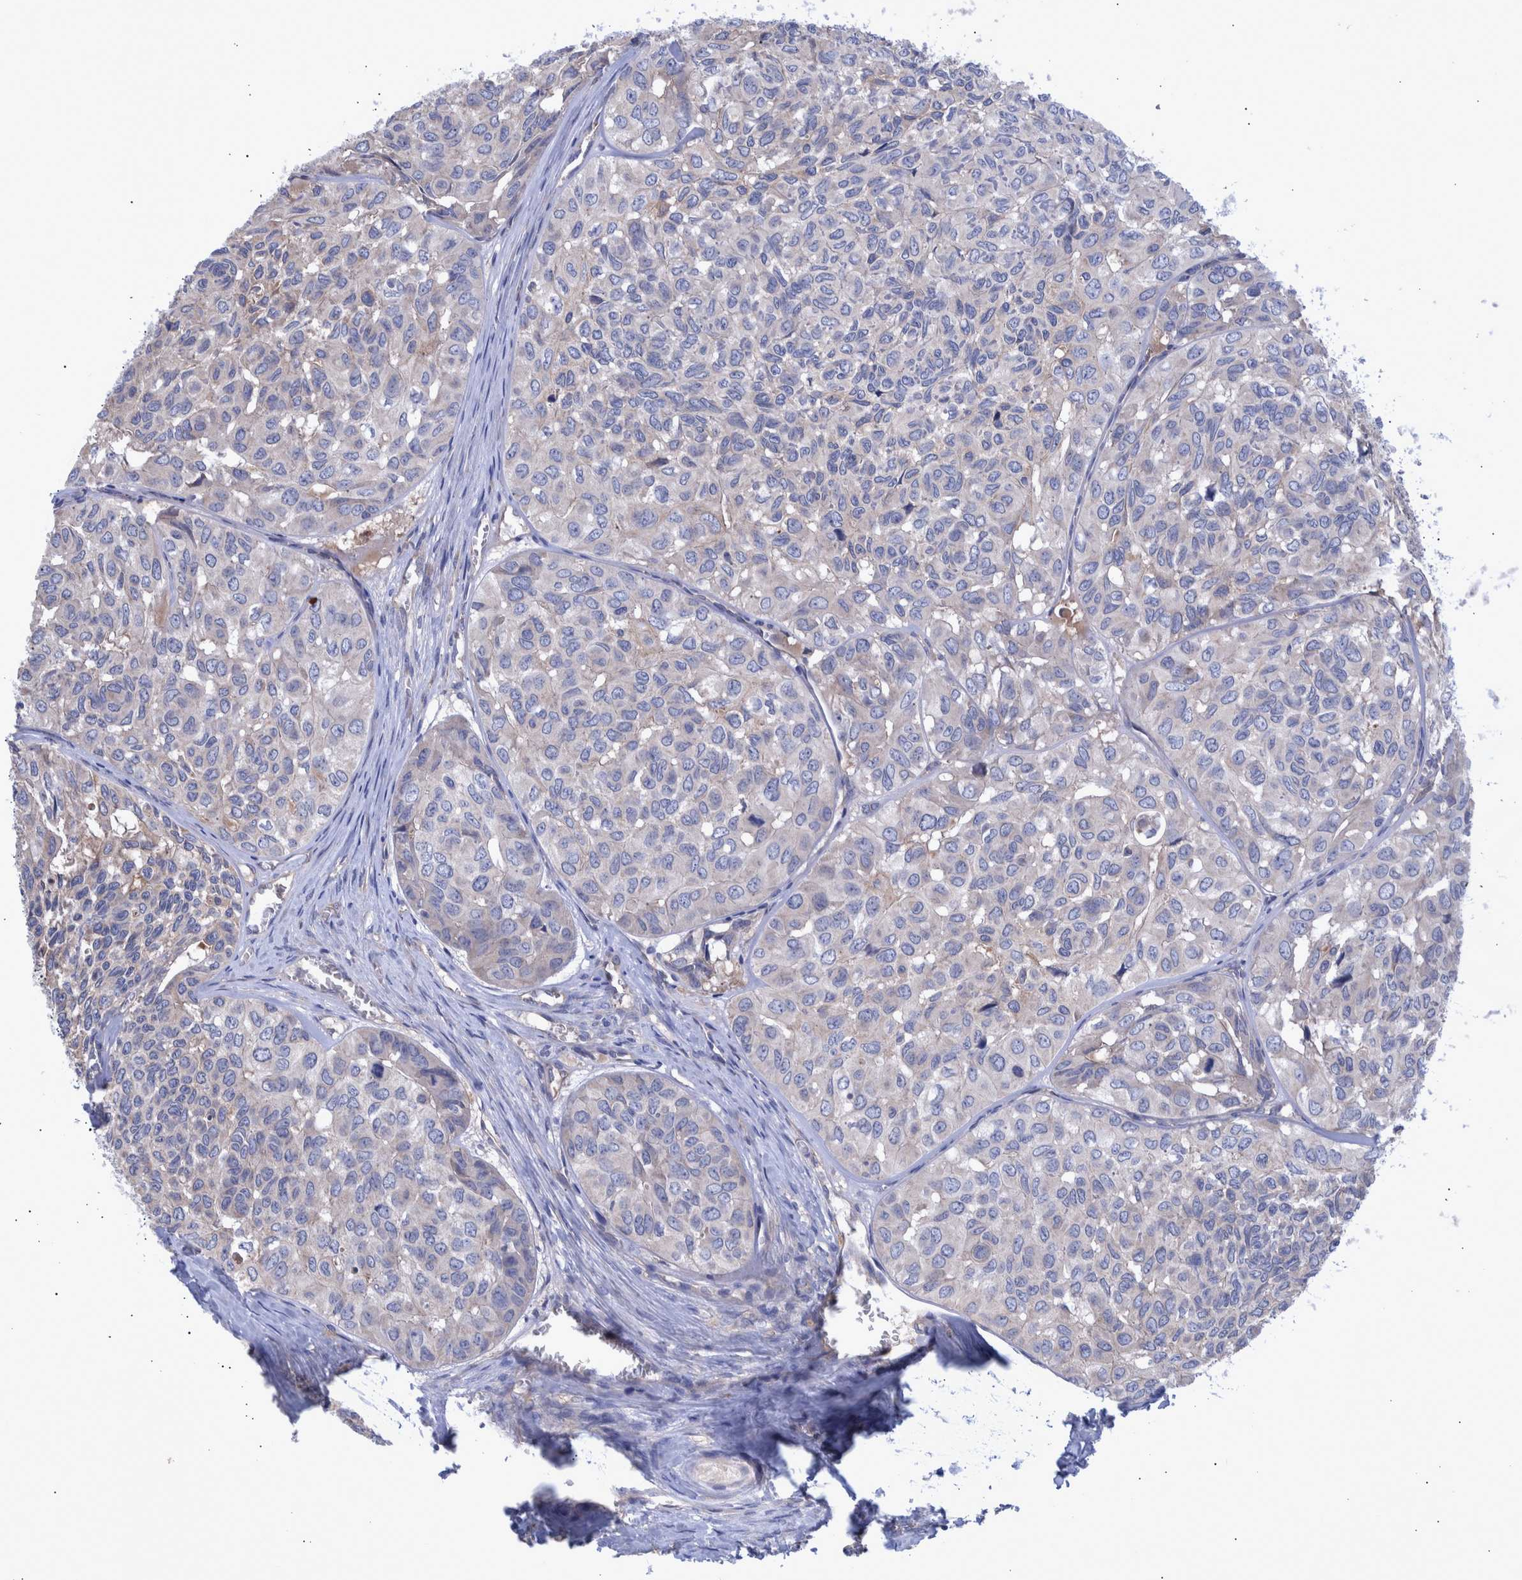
{"staining": {"intensity": "negative", "quantity": "none", "location": "none"}, "tissue": "head and neck cancer", "cell_type": "Tumor cells", "image_type": "cancer", "snomed": [{"axis": "morphology", "description": "Adenocarcinoma, NOS"}, {"axis": "topography", "description": "Salivary gland, NOS"}, {"axis": "topography", "description": "Head-Neck"}], "caption": "Immunohistochemical staining of head and neck cancer displays no significant expression in tumor cells.", "gene": "DLL4", "patient": {"sex": "female", "age": 76}}